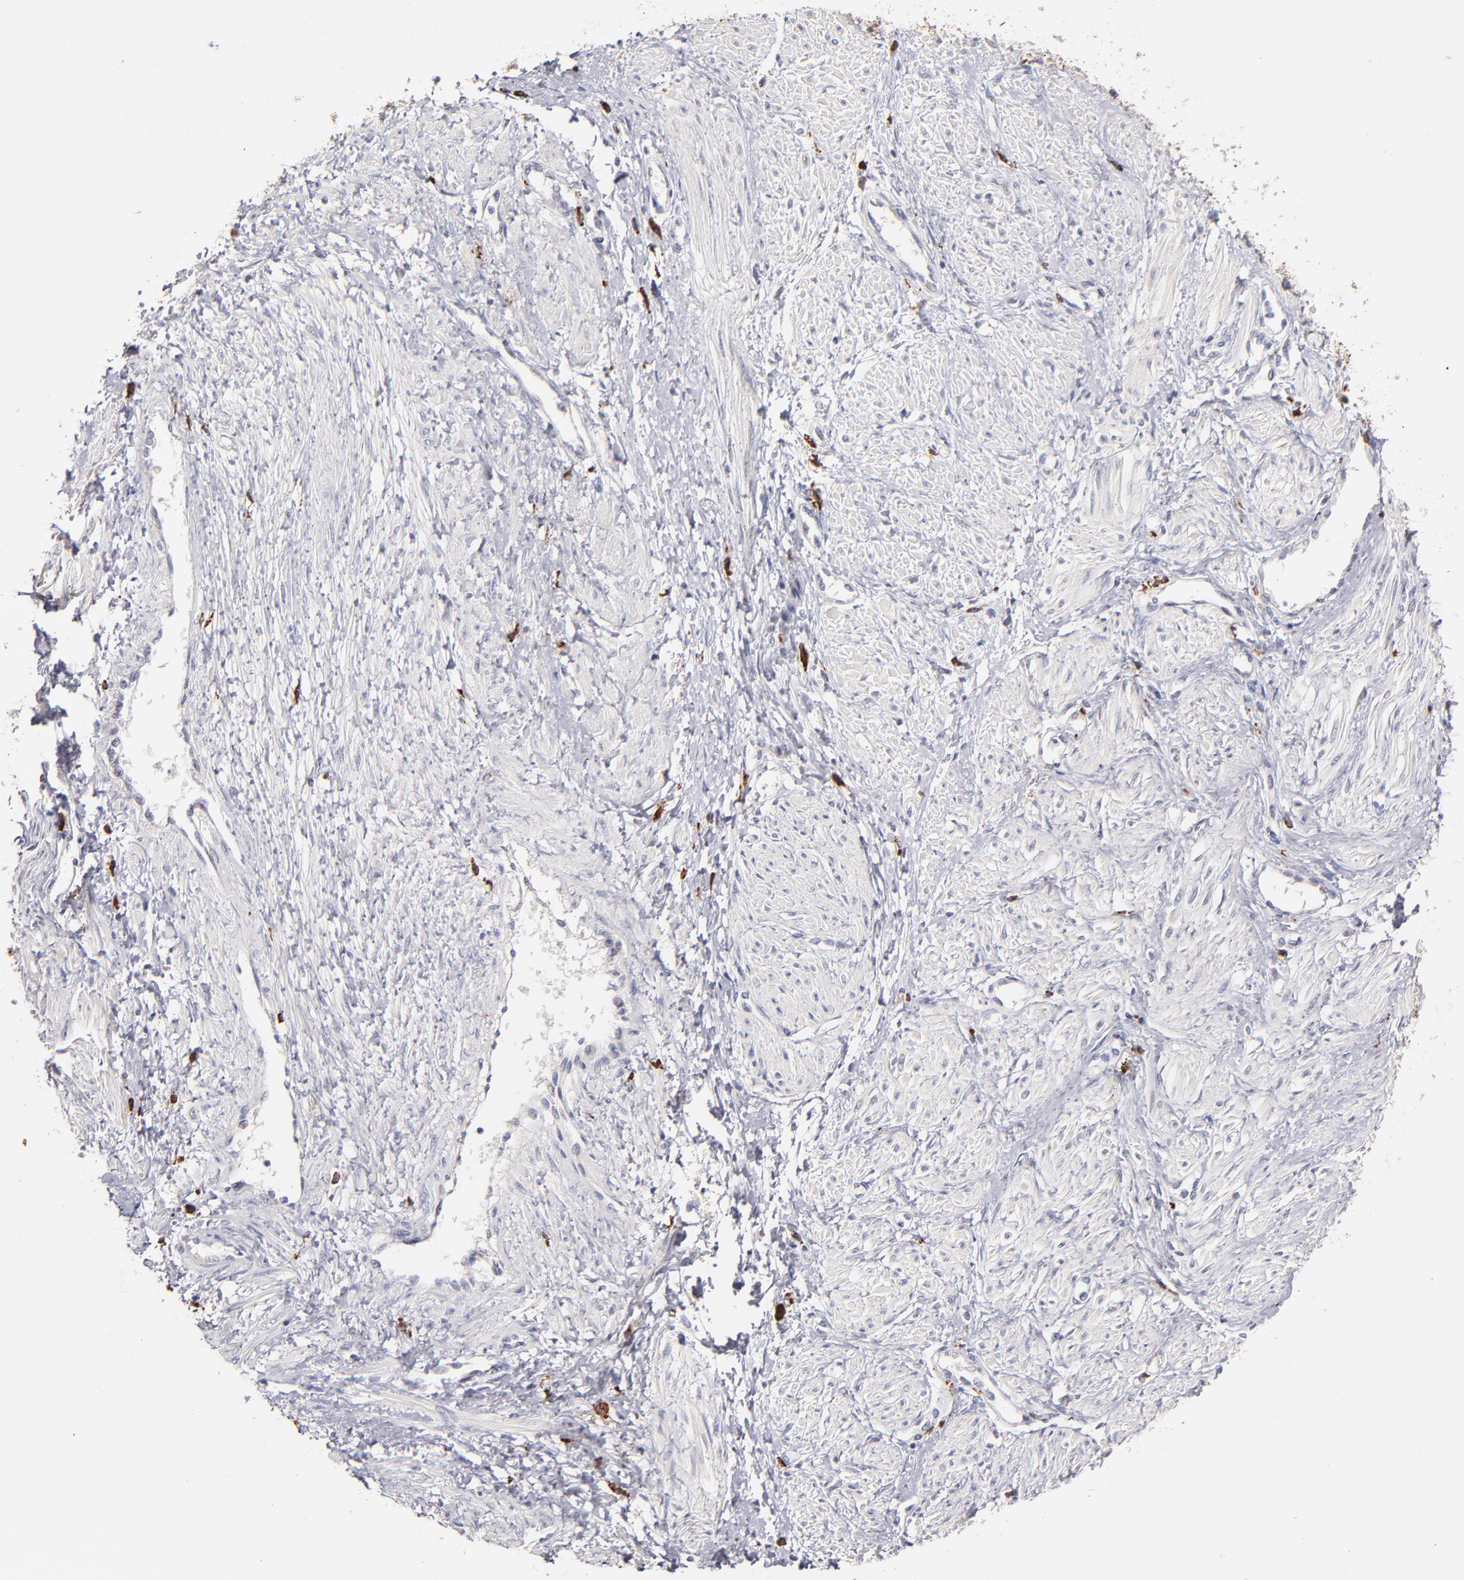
{"staining": {"intensity": "negative", "quantity": "none", "location": "none"}, "tissue": "smooth muscle", "cell_type": "Smooth muscle cells", "image_type": "normal", "snomed": [{"axis": "morphology", "description": "Normal tissue, NOS"}, {"axis": "topography", "description": "Smooth muscle"}, {"axis": "topography", "description": "Uterus"}], "caption": "The photomicrograph displays no staining of smooth muscle cells in normal smooth muscle. (Stains: DAB immunohistochemistry with hematoxylin counter stain, Microscopy: brightfield microscopy at high magnification).", "gene": "GLDC", "patient": {"sex": "female", "age": 39}}